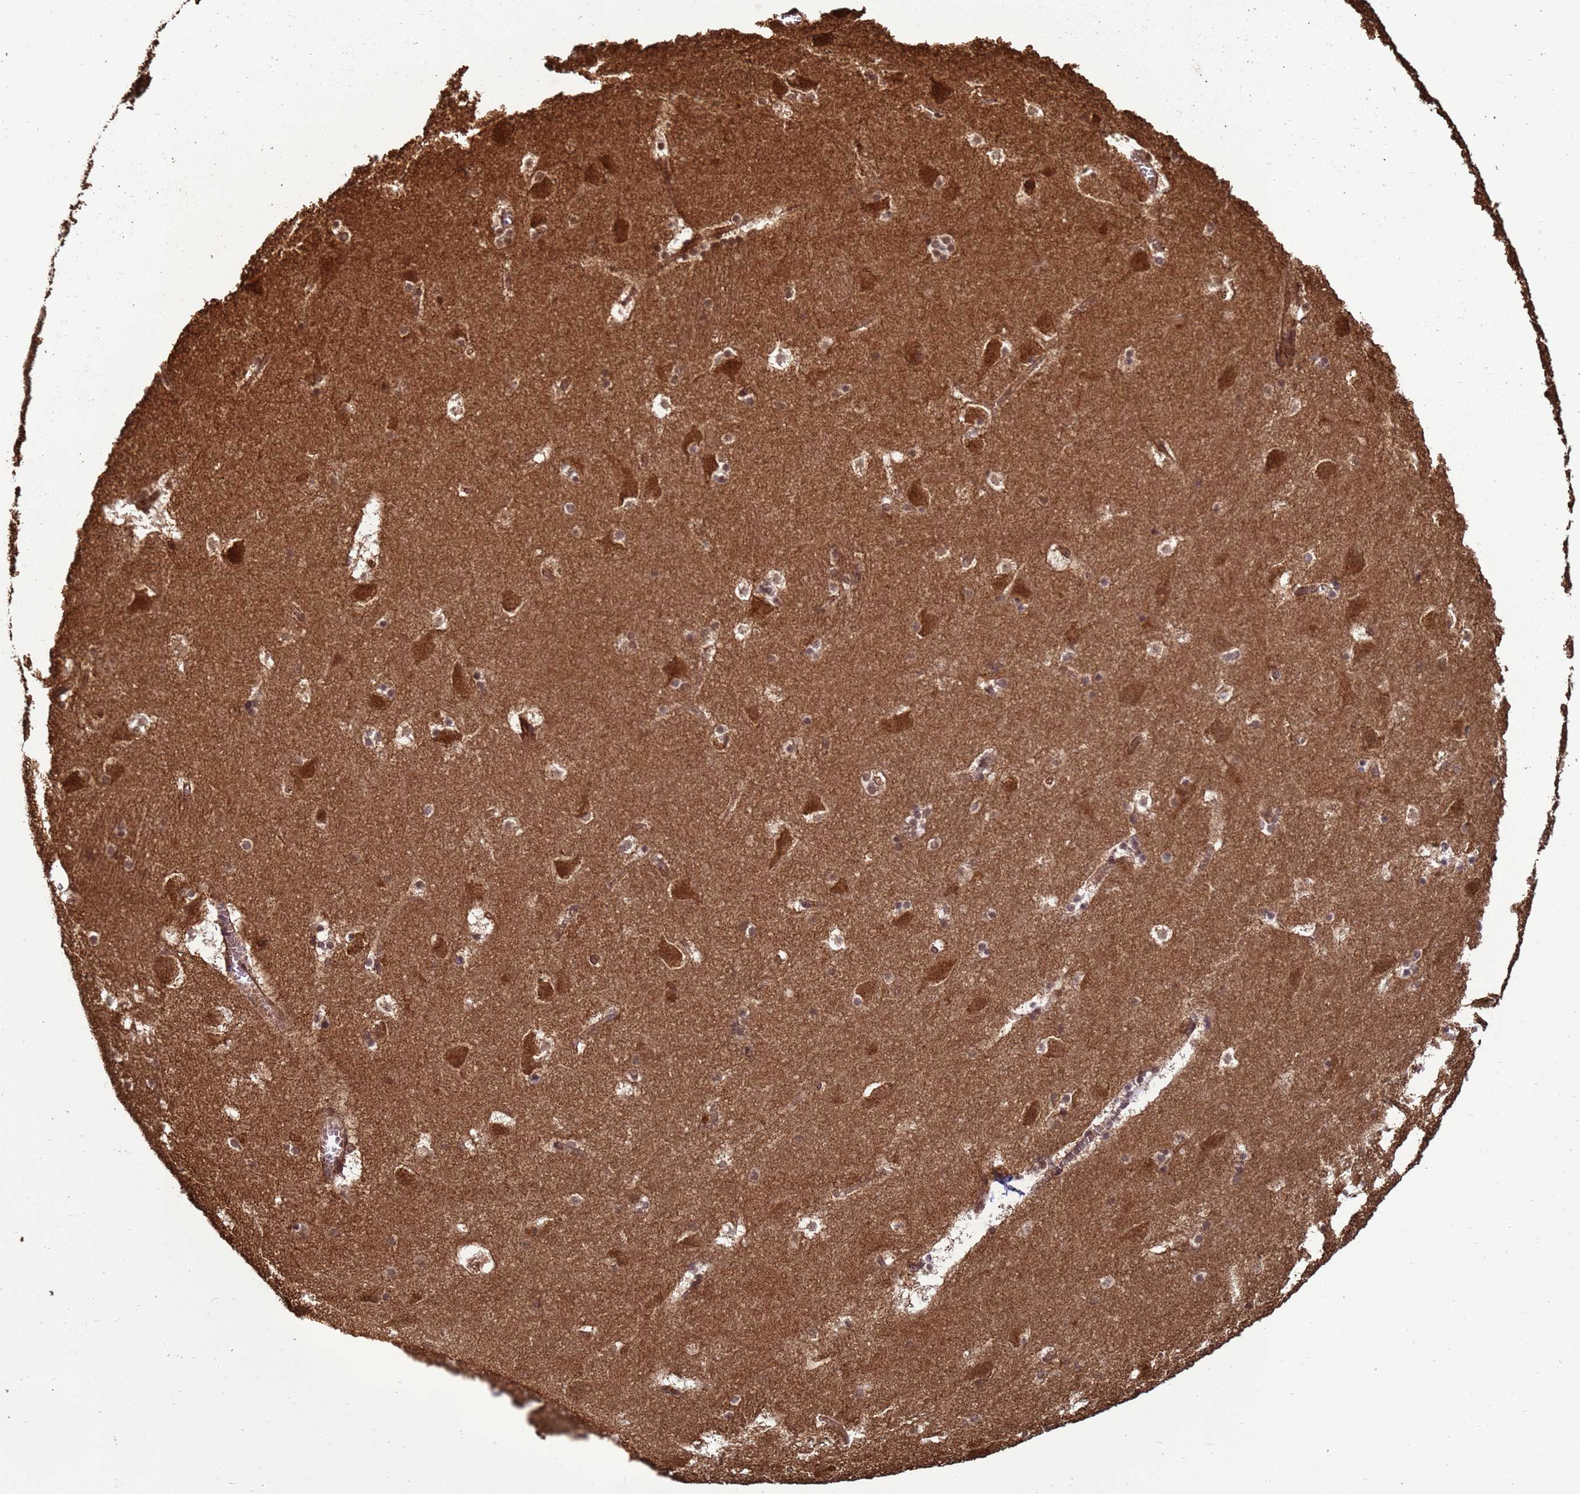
{"staining": {"intensity": "moderate", "quantity": "25%-75%", "location": "cytoplasmic/membranous,nuclear"}, "tissue": "caudate", "cell_type": "Glial cells", "image_type": "normal", "snomed": [{"axis": "morphology", "description": "Normal tissue, NOS"}, {"axis": "topography", "description": "Lateral ventricle wall"}], "caption": "Immunohistochemistry (IHC) of benign caudate displays medium levels of moderate cytoplasmic/membranous,nuclear positivity in about 25%-75% of glial cells.", "gene": "CNOT1", "patient": {"sex": "male", "age": 45}}